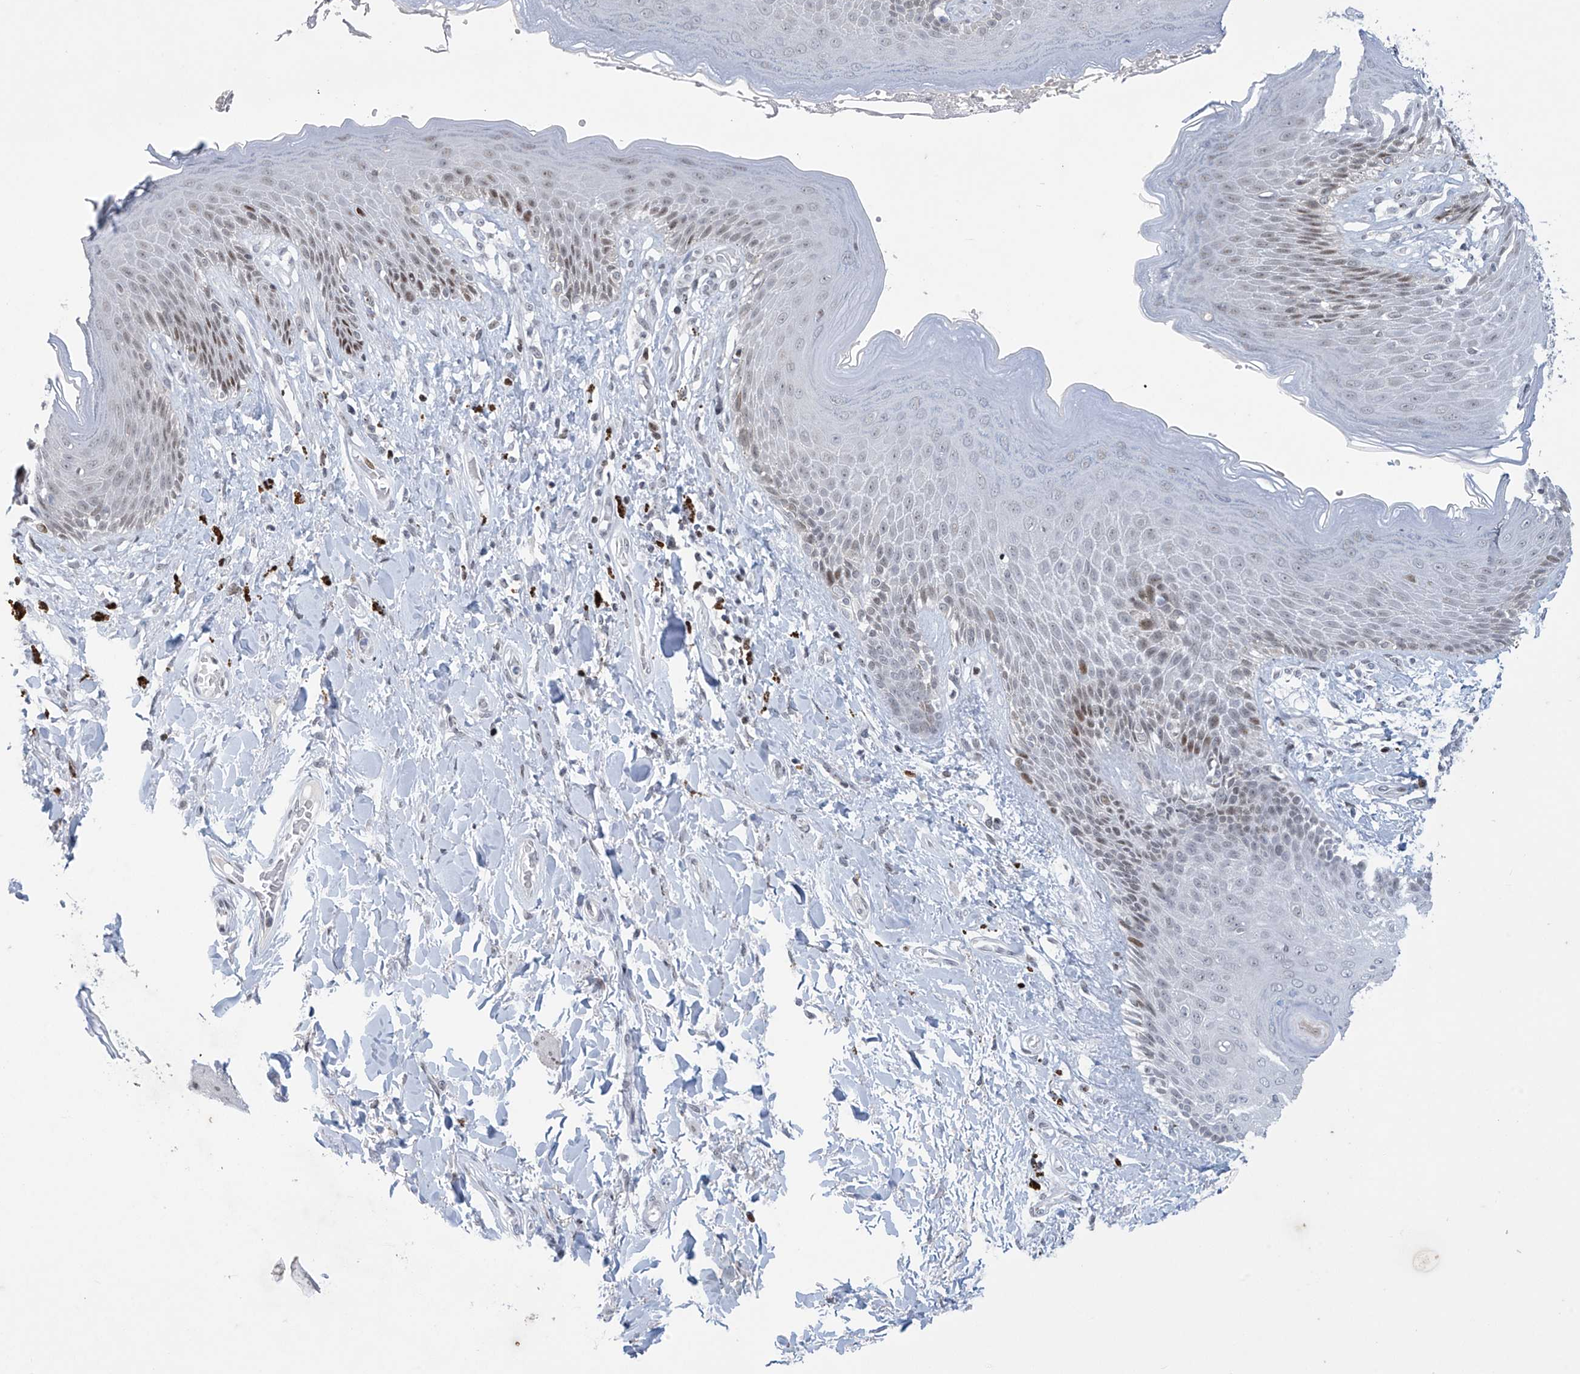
{"staining": {"intensity": "moderate", "quantity": "25%-75%", "location": "nuclear"}, "tissue": "skin", "cell_type": "Epidermal cells", "image_type": "normal", "snomed": [{"axis": "morphology", "description": "Normal tissue, NOS"}, {"axis": "topography", "description": "Anal"}], "caption": "An immunohistochemistry (IHC) photomicrograph of normal tissue is shown. Protein staining in brown shows moderate nuclear positivity in skin within epidermal cells.", "gene": "RFX7", "patient": {"sex": "female", "age": 78}}